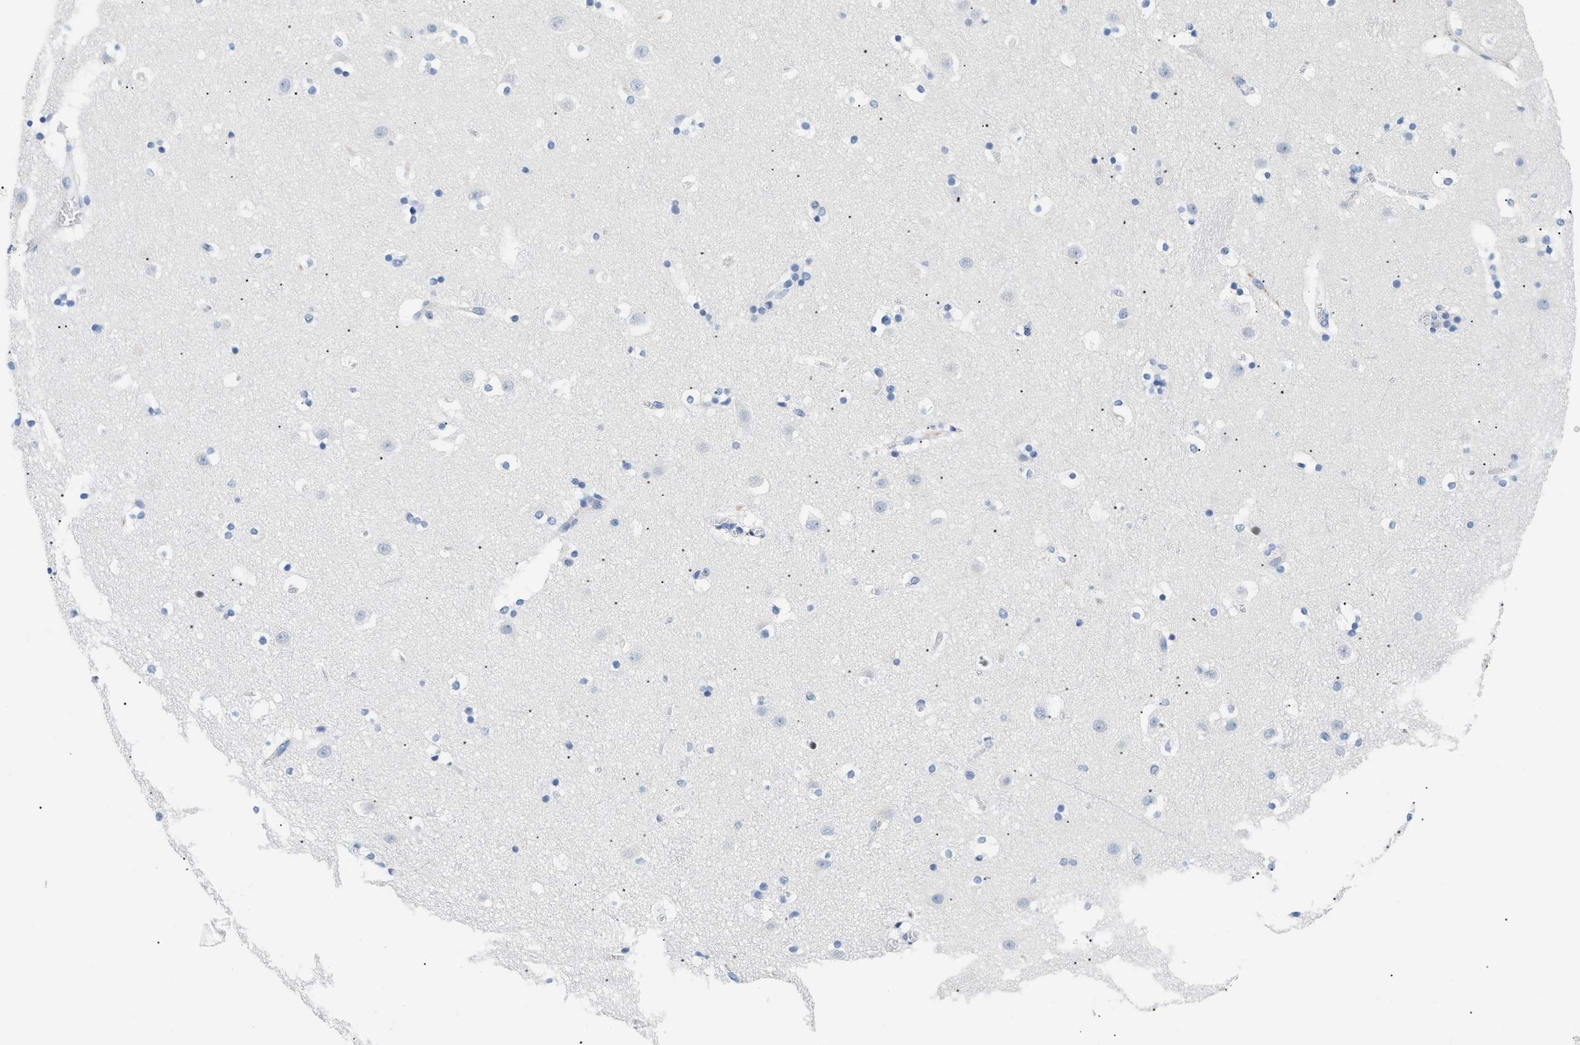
{"staining": {"intensity": "negative", "quantity": "none", "location": "none"}, "tissue": "caudate", "cell_type": "Glial cells", "image_type": "normal", "snomed": [{"axis": "morphology", "description": "Normal tissue, NOS"}, {"axis": "topography", "description": "Lateral ventricle wall"}], "caption": "Micrograph shows no protein expression in glial cells of unremarkable caudate.", "gene": "CFH", "patient": {"sex": "male", "age": 45}}